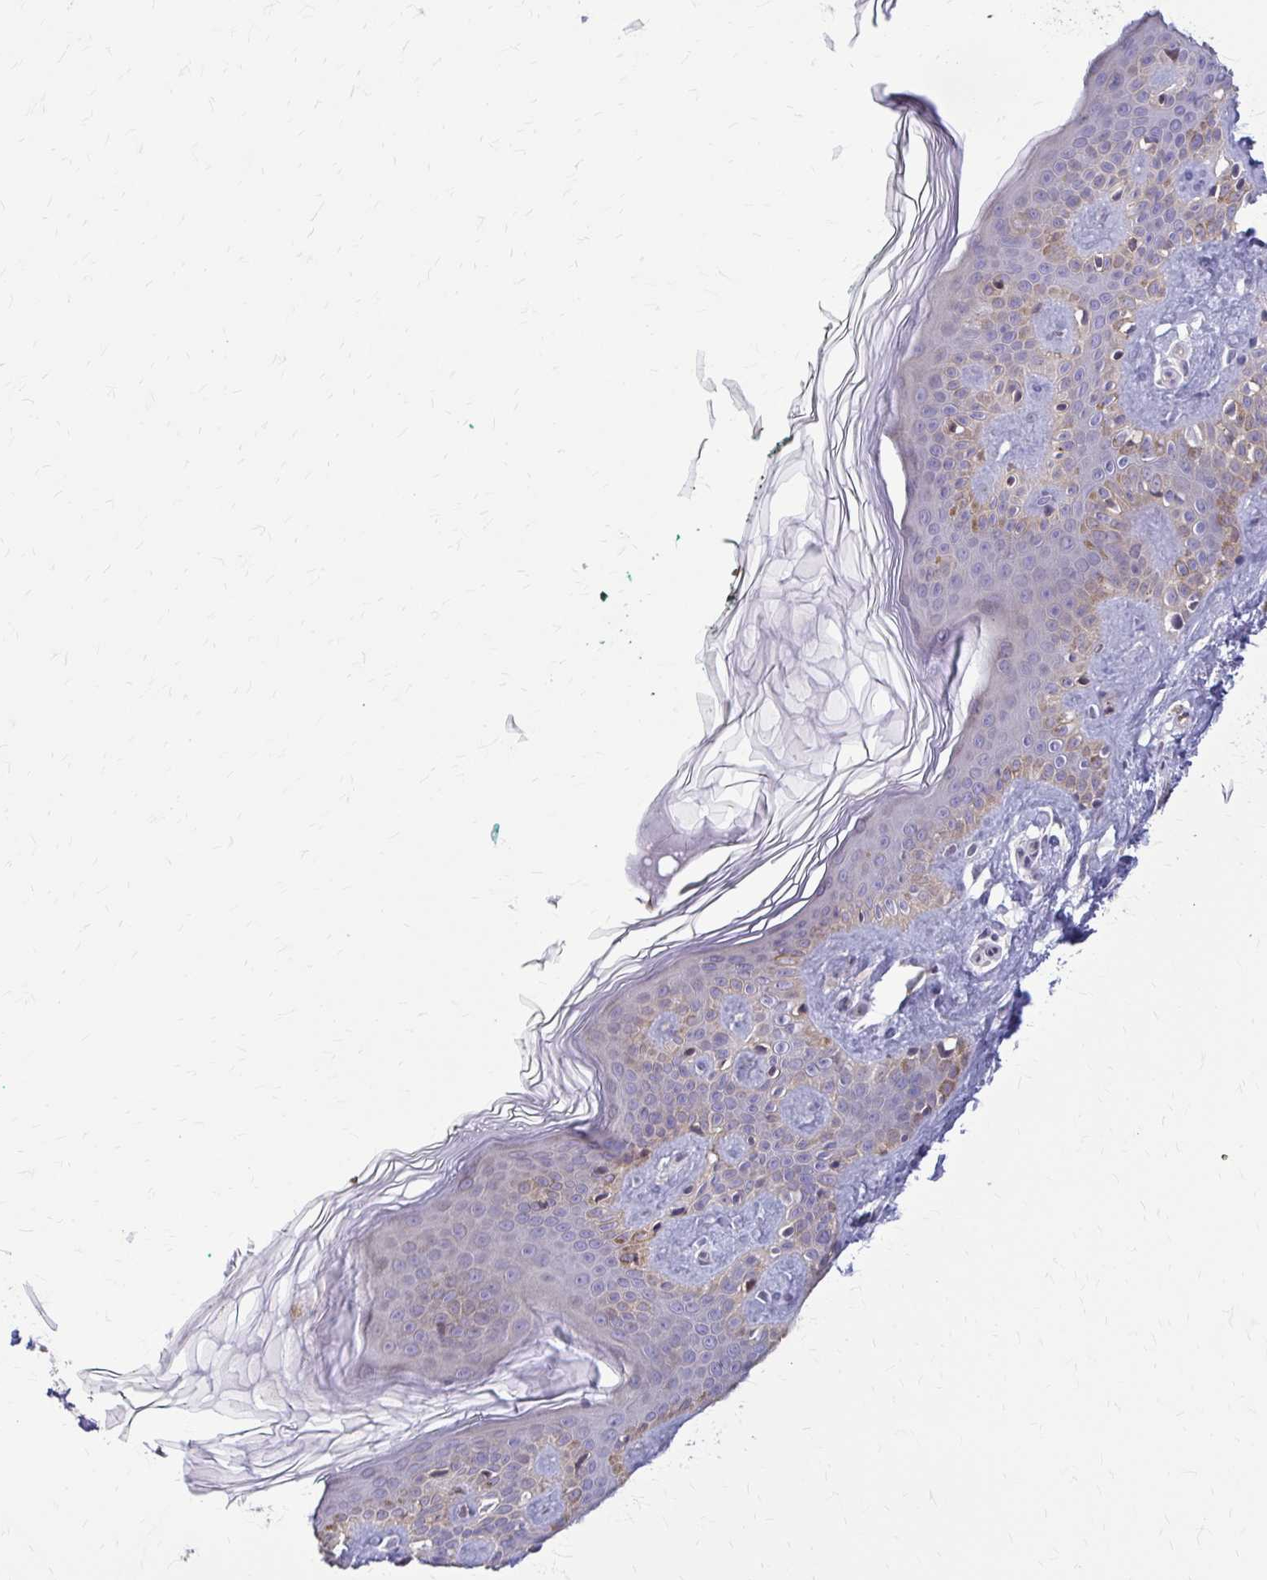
{"staining": {"intensity": "negative", "quantity": "none", "location": "none"}, "tissue": "skin", "cell_type": "Fibroblasts", "image_type": "normal", "snomed": [{"axis": "morphology", "description": "Normal tissue, NOS"}, {"axis": "topography", "description": "Skin"}, {"axis": "topography", "description": "Peripheral nerve tissue"}], "caption": "This image is of benign skin stained with immunohistochemistry (IHC) to label a protein in brown with the nuclei are counter-stained blue. There is no positivity in fibroblasts. Brightfield microscopy of immunohistochemistry (IHC) stained with DAB (3,3'-diaminobenzidine) (brown) and hematoxylin (blue), captured at high magnification.", "gene": "ZNF34", "patient": {"sex": "female", "age": 45}}